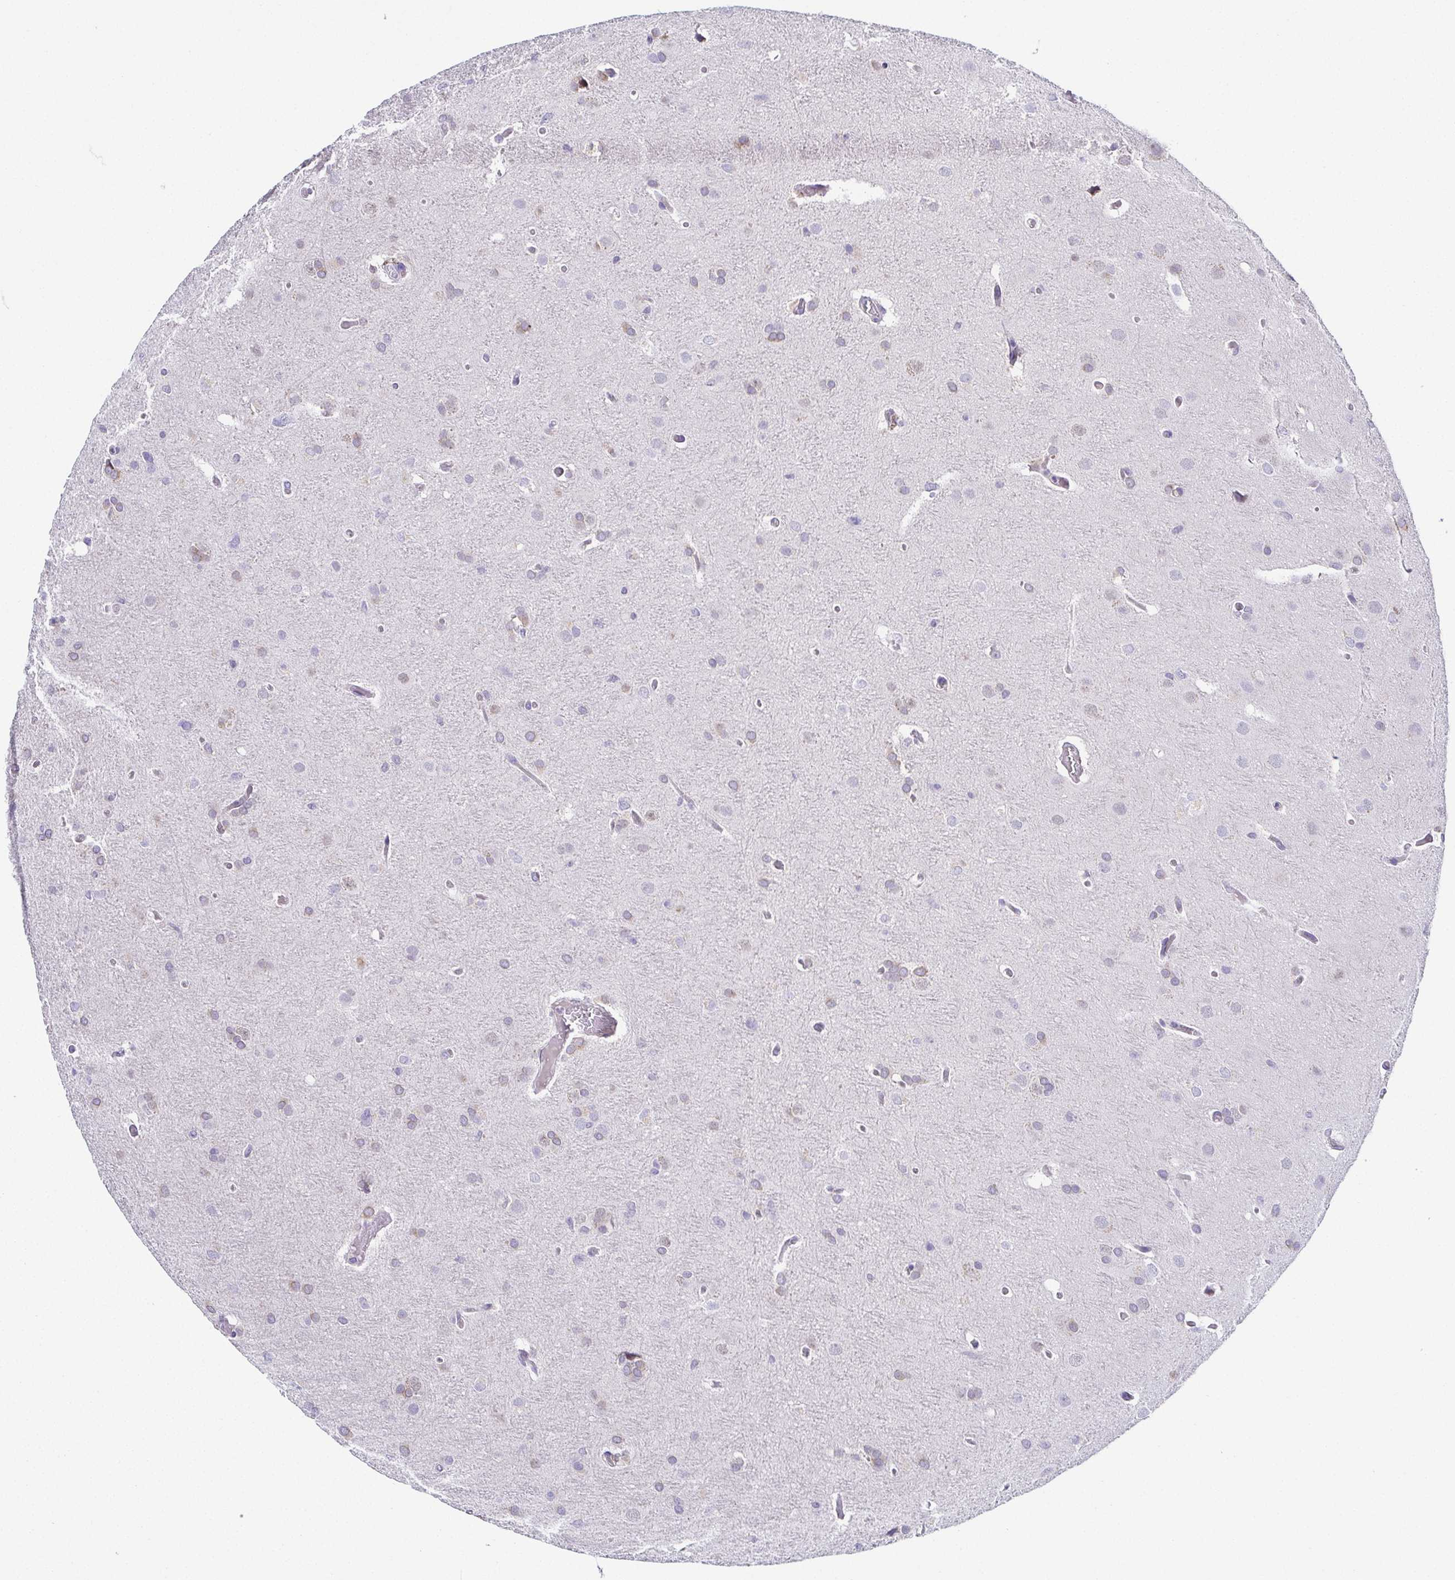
{"staining": {"intensity": "negative", "quantity": "none", "location": "none"}, "tissue": "glioma", "cell_type": "Tumor cells", "image_type": "cancer", "snomed": [{"axis": "morphology", "description": "Glioma, malignant, High grade"}, {"axis": "topography", "description": "Brain"}], "caption": "Immunohistochemistry (IHC) photomicrograph of neoplastic tissue: malignant high-grade glioma stained with DAB (3,3'-diaminobenzidine) exhibits no significant protein expression in tumor cells.", "gene": "RNASE7", "patient": {"sex": "male", "age": 53}}